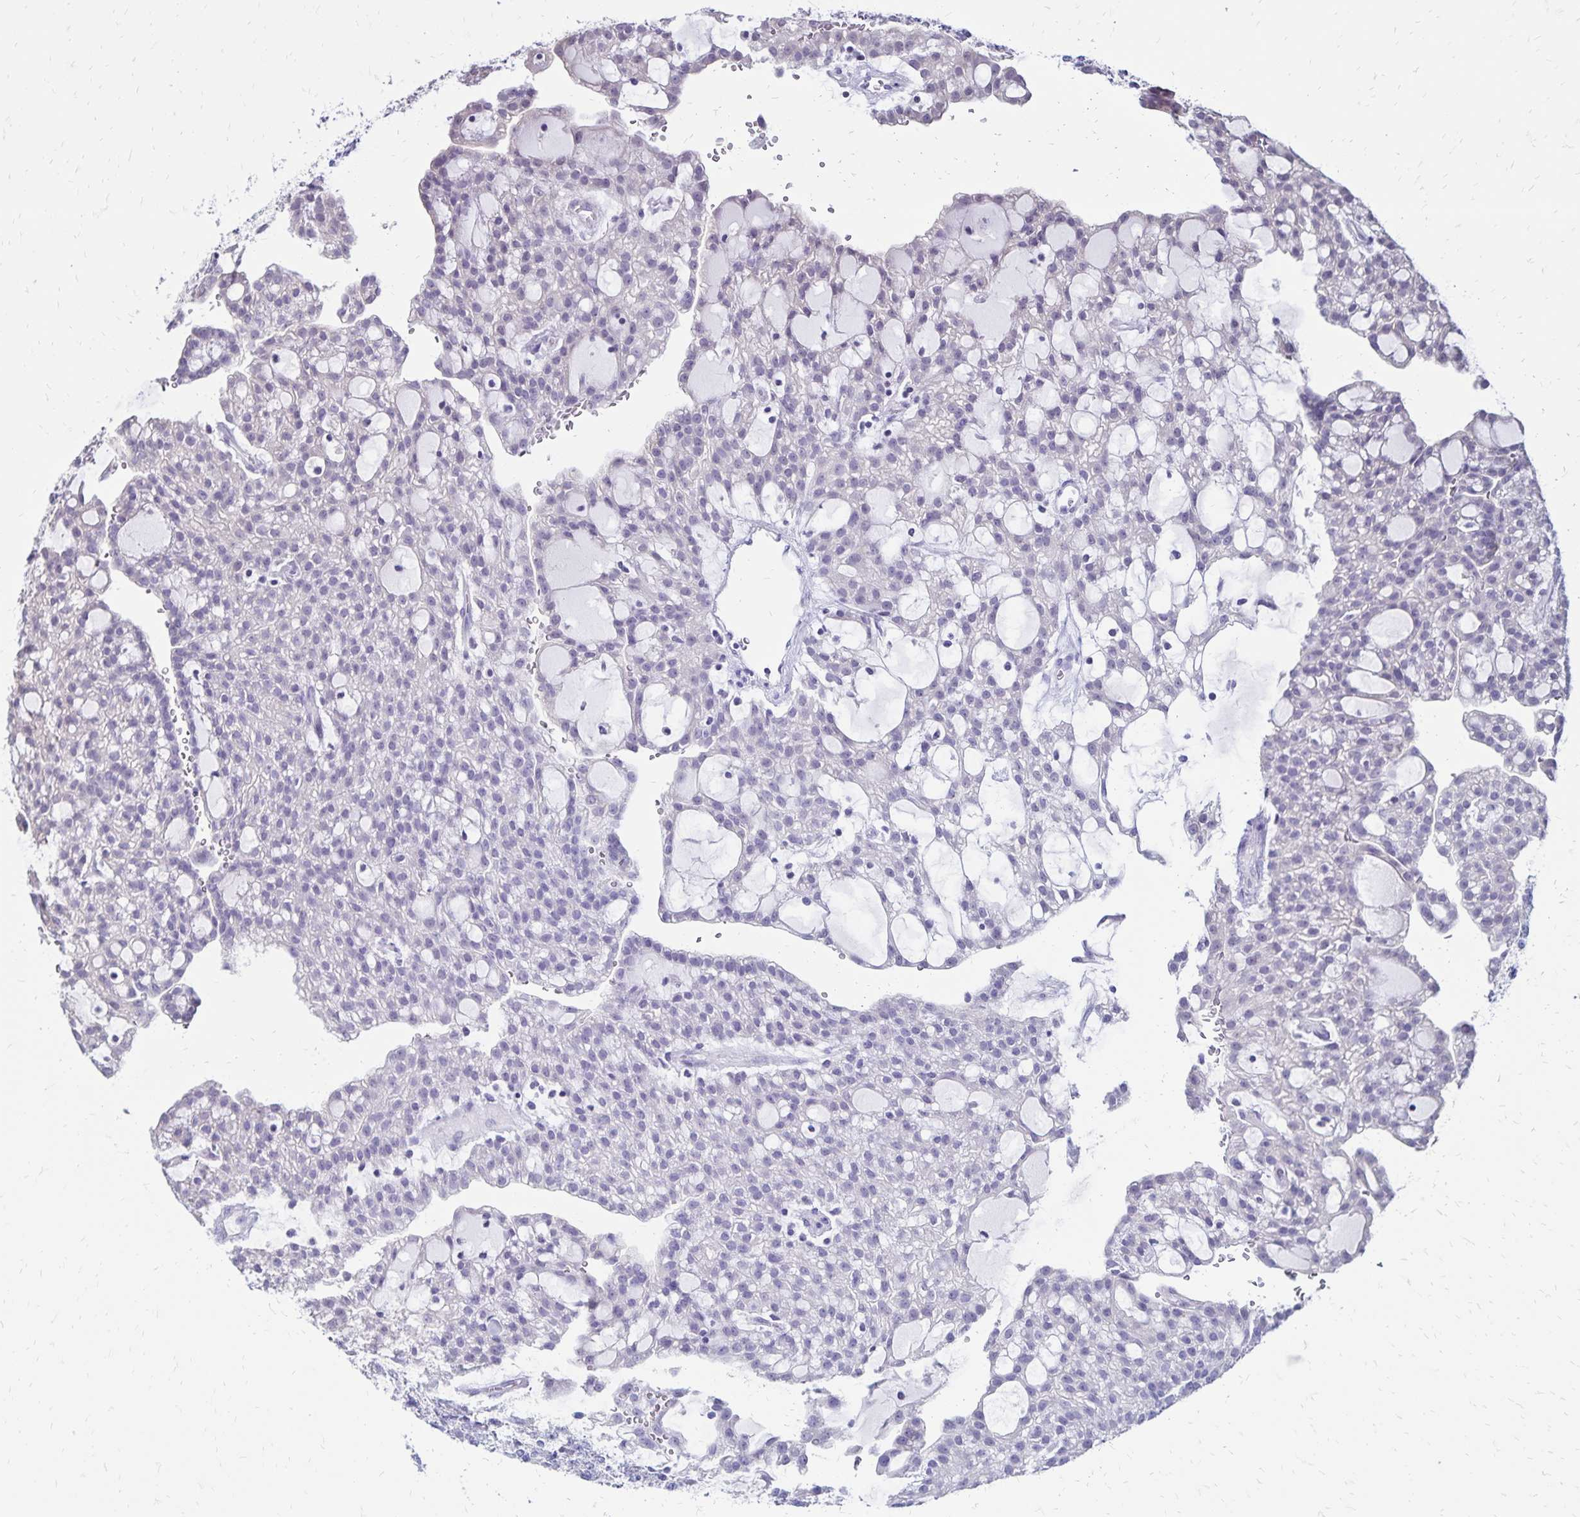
{"staining": {"intensity": "negative", "quantity": "none", "location": "none"}, "tissue": "renal cancer", "cell_type": "Tumor cells", "image_type": "cancer", "snomed": [{"axis": "morphology", "description": "Adenocarcinoma, NOS"}, {"axis": "topography", "description": "Kidney"}], "caption": "DAB (3,3'-diaminobenzidine) immunohistochemical staining of human renal adenocarcinoma displays no significant expression in tumor cells.", "gene": "SH3GL3", "patient": {"sex": "male", "age": 63}}